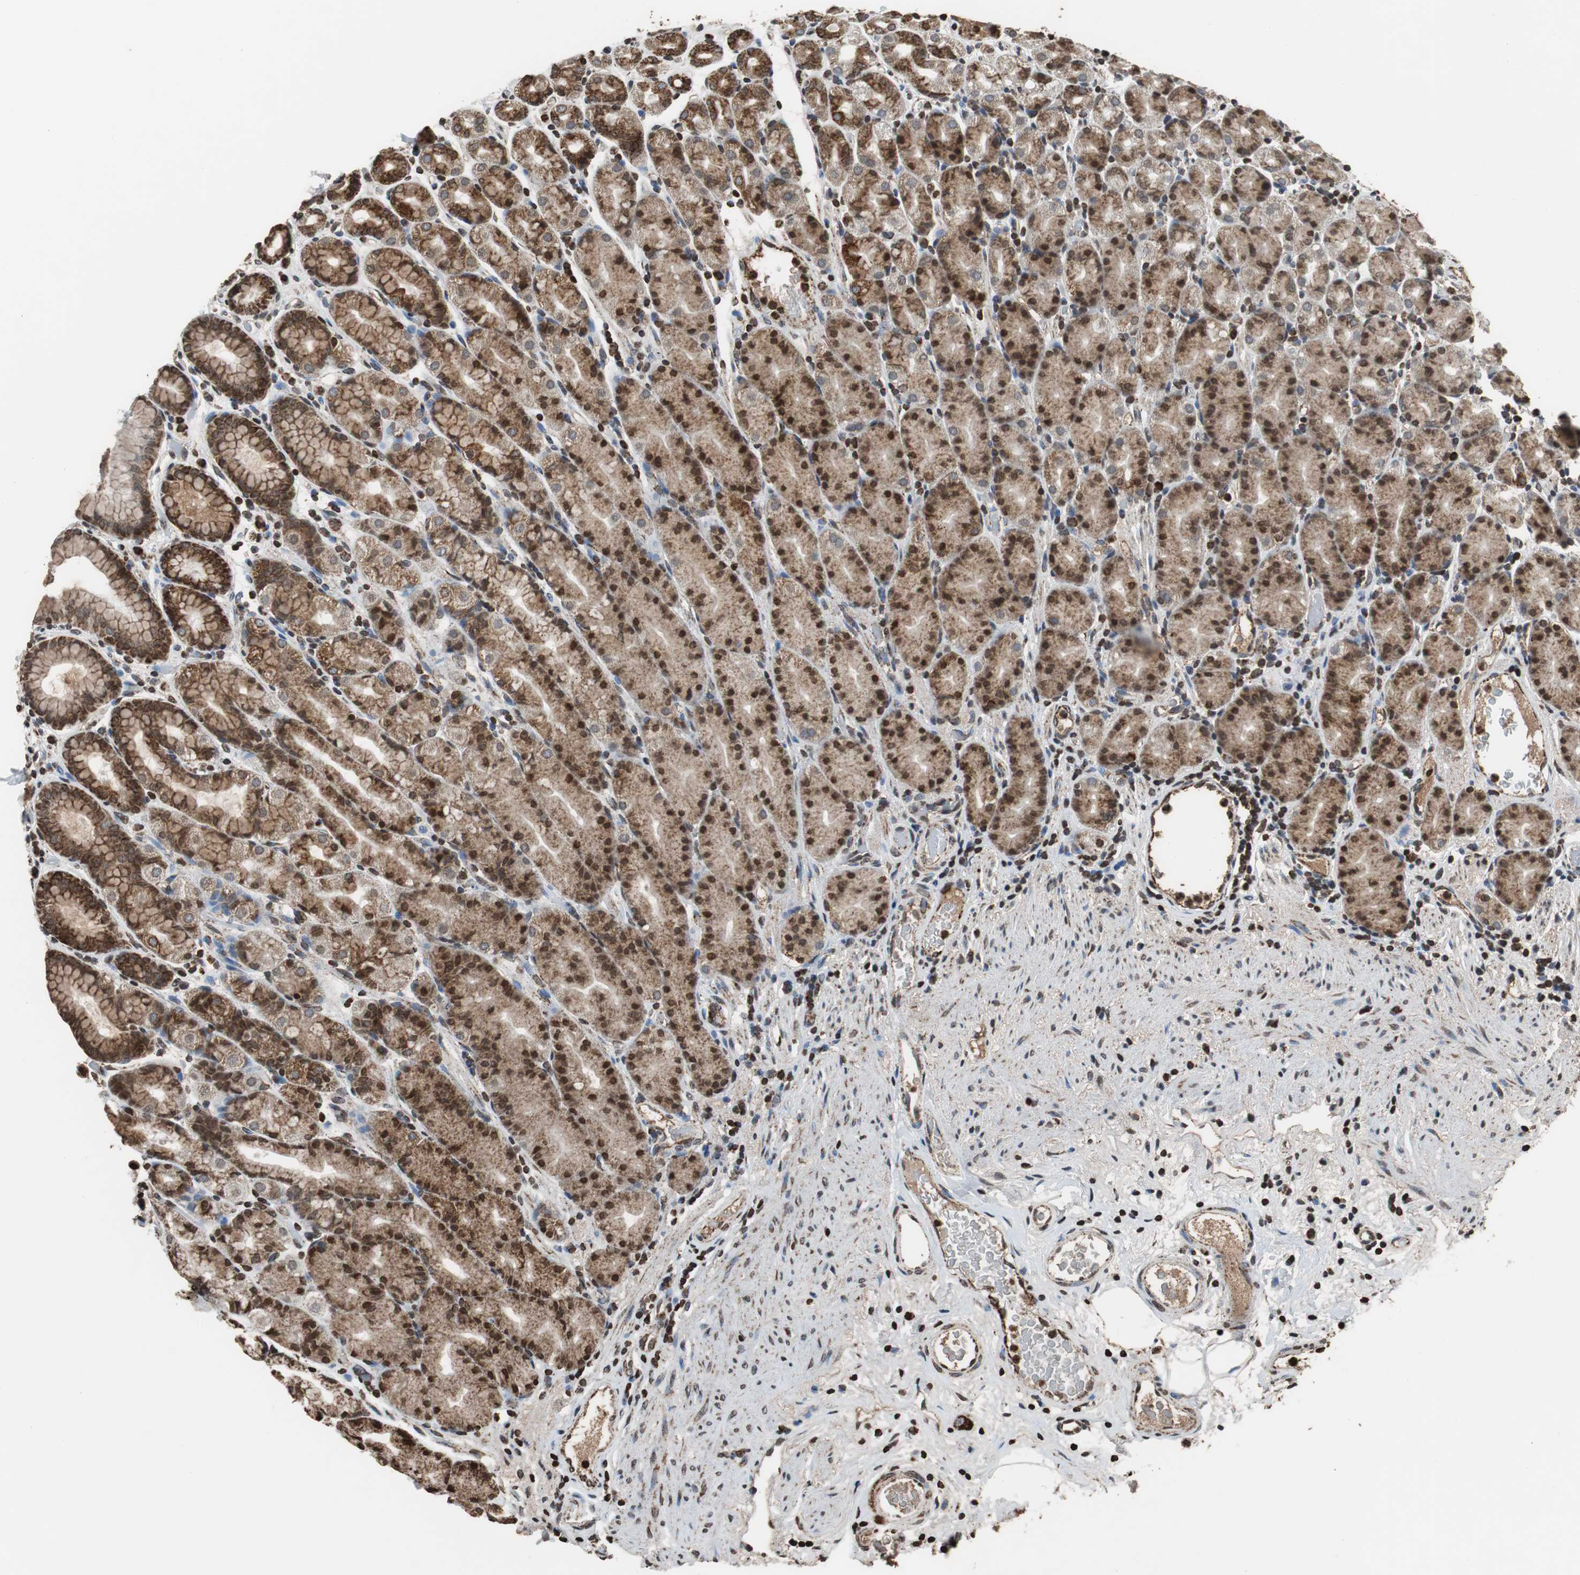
{"staining": {"intensity": "strong", "quantity": ">75%", "location": "cytoplasmic/membranous,nuclear"}, "tissue": "stomach", "cell_type": "Glandular cells", "image_type": "normal", "snomed": [{"axis": "morphology", "description": "Normal tissue, NOS"}, {"axis": "topography", "description": "Stomach, upper"}], "caption": "Glandular cells show high levels of strong cytoplasmic/membranous,nuclear expression in approximately >75% of cells in normal stomach.", "gene": "HSPA9", "patient": {"sex": "male", "age": 68}}